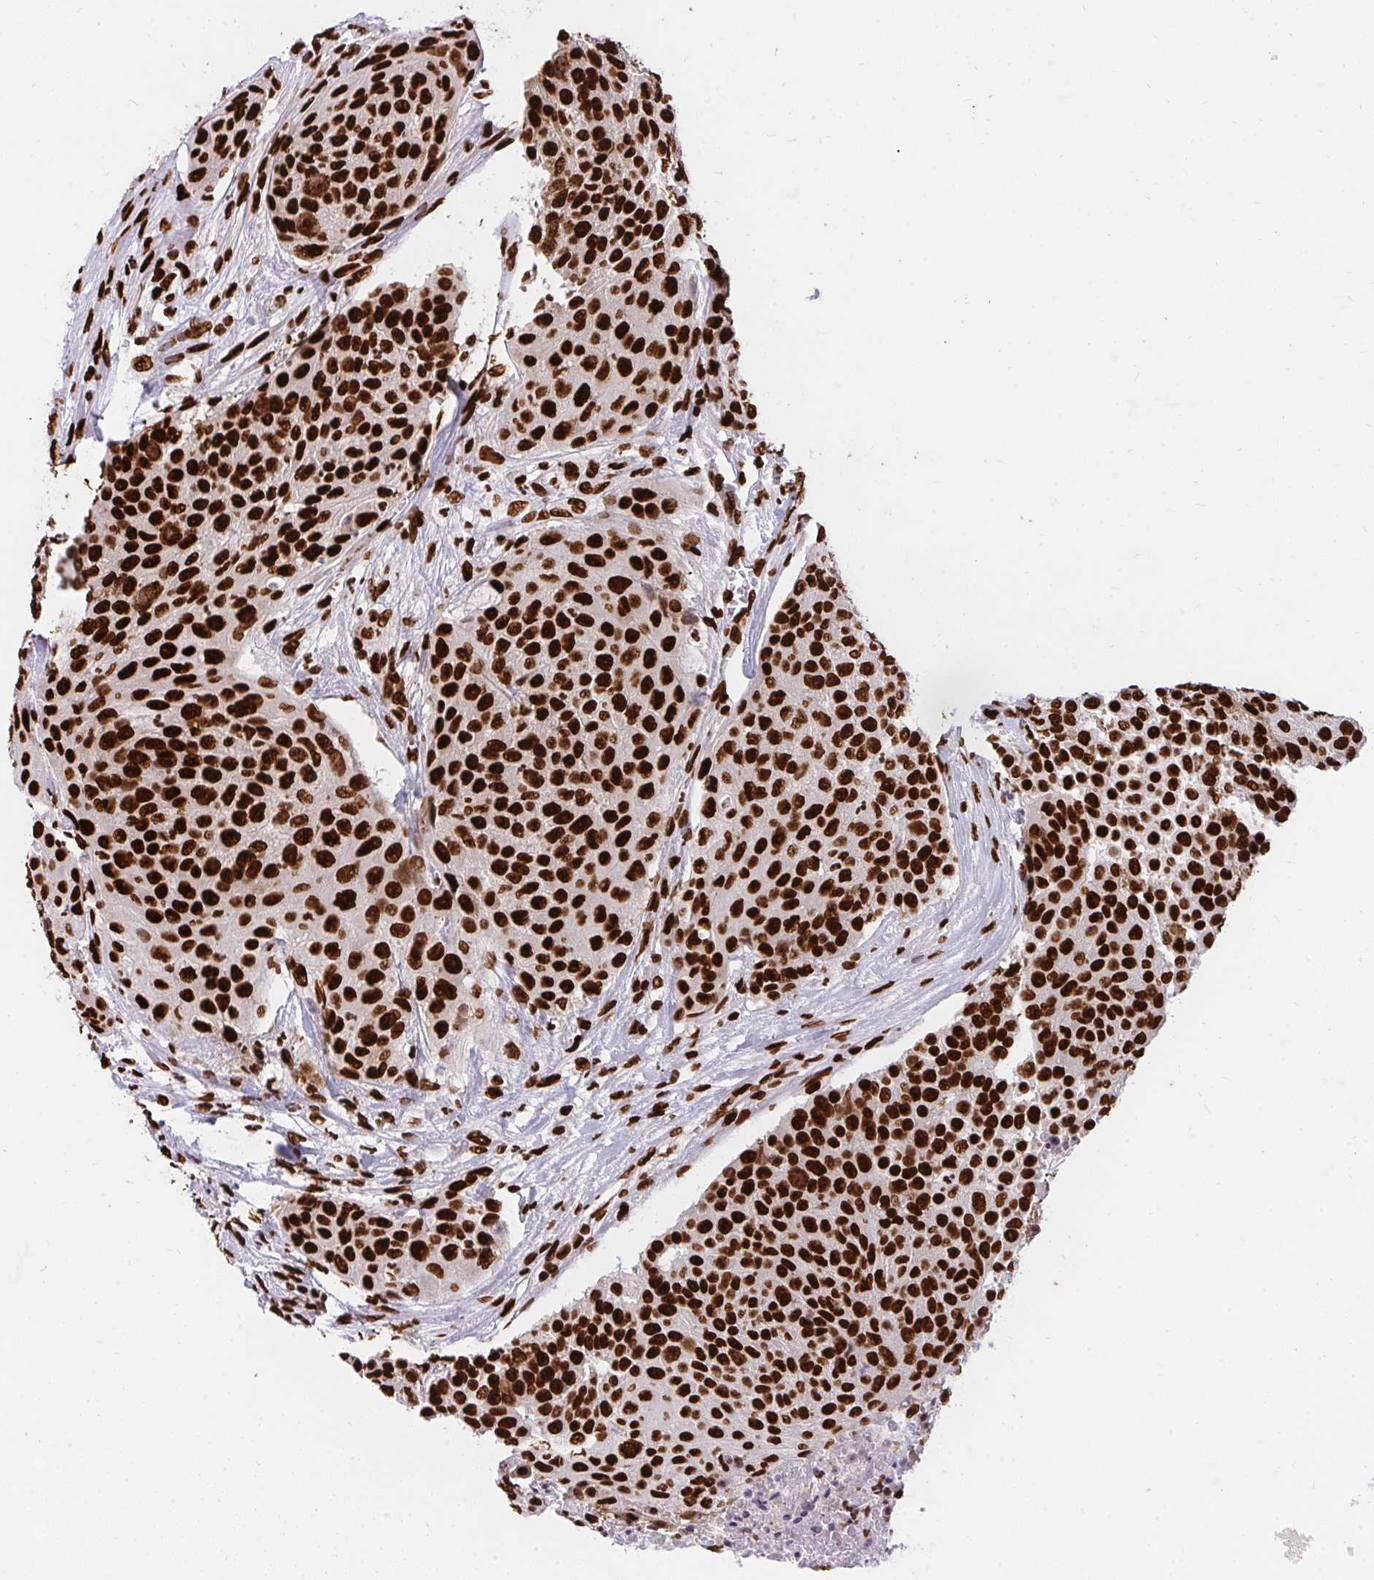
{"staining": {"intensity": "strong", "quantity": ">75%", "location": "nuclear"}, "tissue": "urothelial cancer", "cell_type": "Tumor cells", "image_type": "cancer", "snomed": [{"axis": "morphology", "description": "Urothelial carcinoma, High grade"}, {"axis": "topography", "description": "Urinary bladder"}], "caption": "Urothelial carcinoma (high-grade) stained with DAB immunohistochemistry (IHC) reveals high levels of strong nuclear staining in about >75% of tumor cells. The staining is performed using DAB (3,3'-diaminobenzidine) brown chromogen to label protein expression. The nuclei are counter-stained blue using hematoxylin.", "gene": "HNRNPL", "patient": {"sex": "female", "age": 63}}